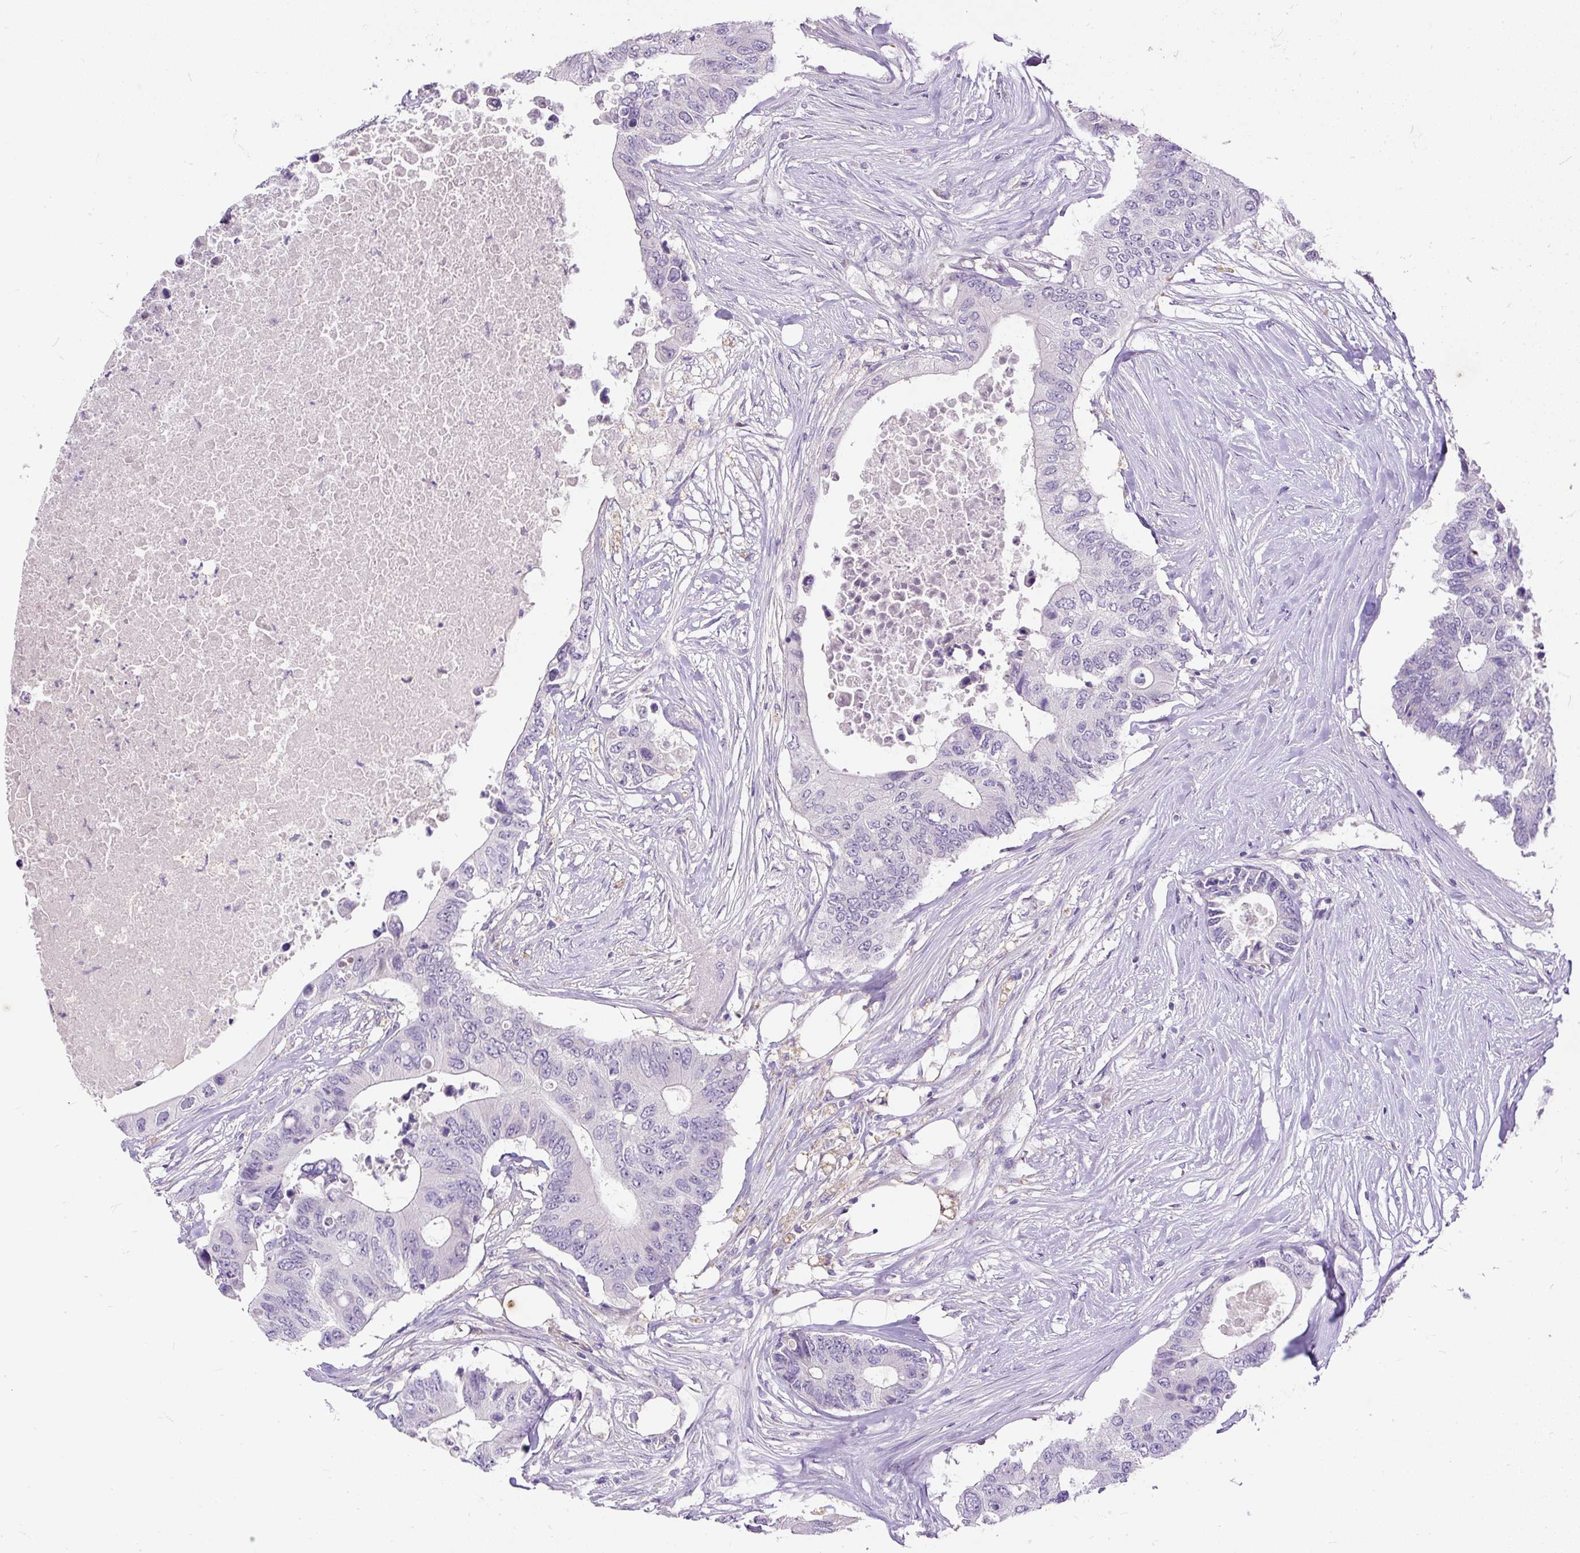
{"staining": {"intensity": "negative", "quantity": "none", "location": "none"}, "tissue": "colorectal cancer", "cell_type": "Tumor cells", "image_type": "cancer", "snomed": [{"axis": "morphology", "description": "Adenocarcinoma, NOS"}, {"axis": "topography", "description": "Colon"}], "caption": "Tumor cells show no significant expression in colorectal cancer.", "gene": "KRTAP20-3", "patient": {"sex": "male", "age": 71}}